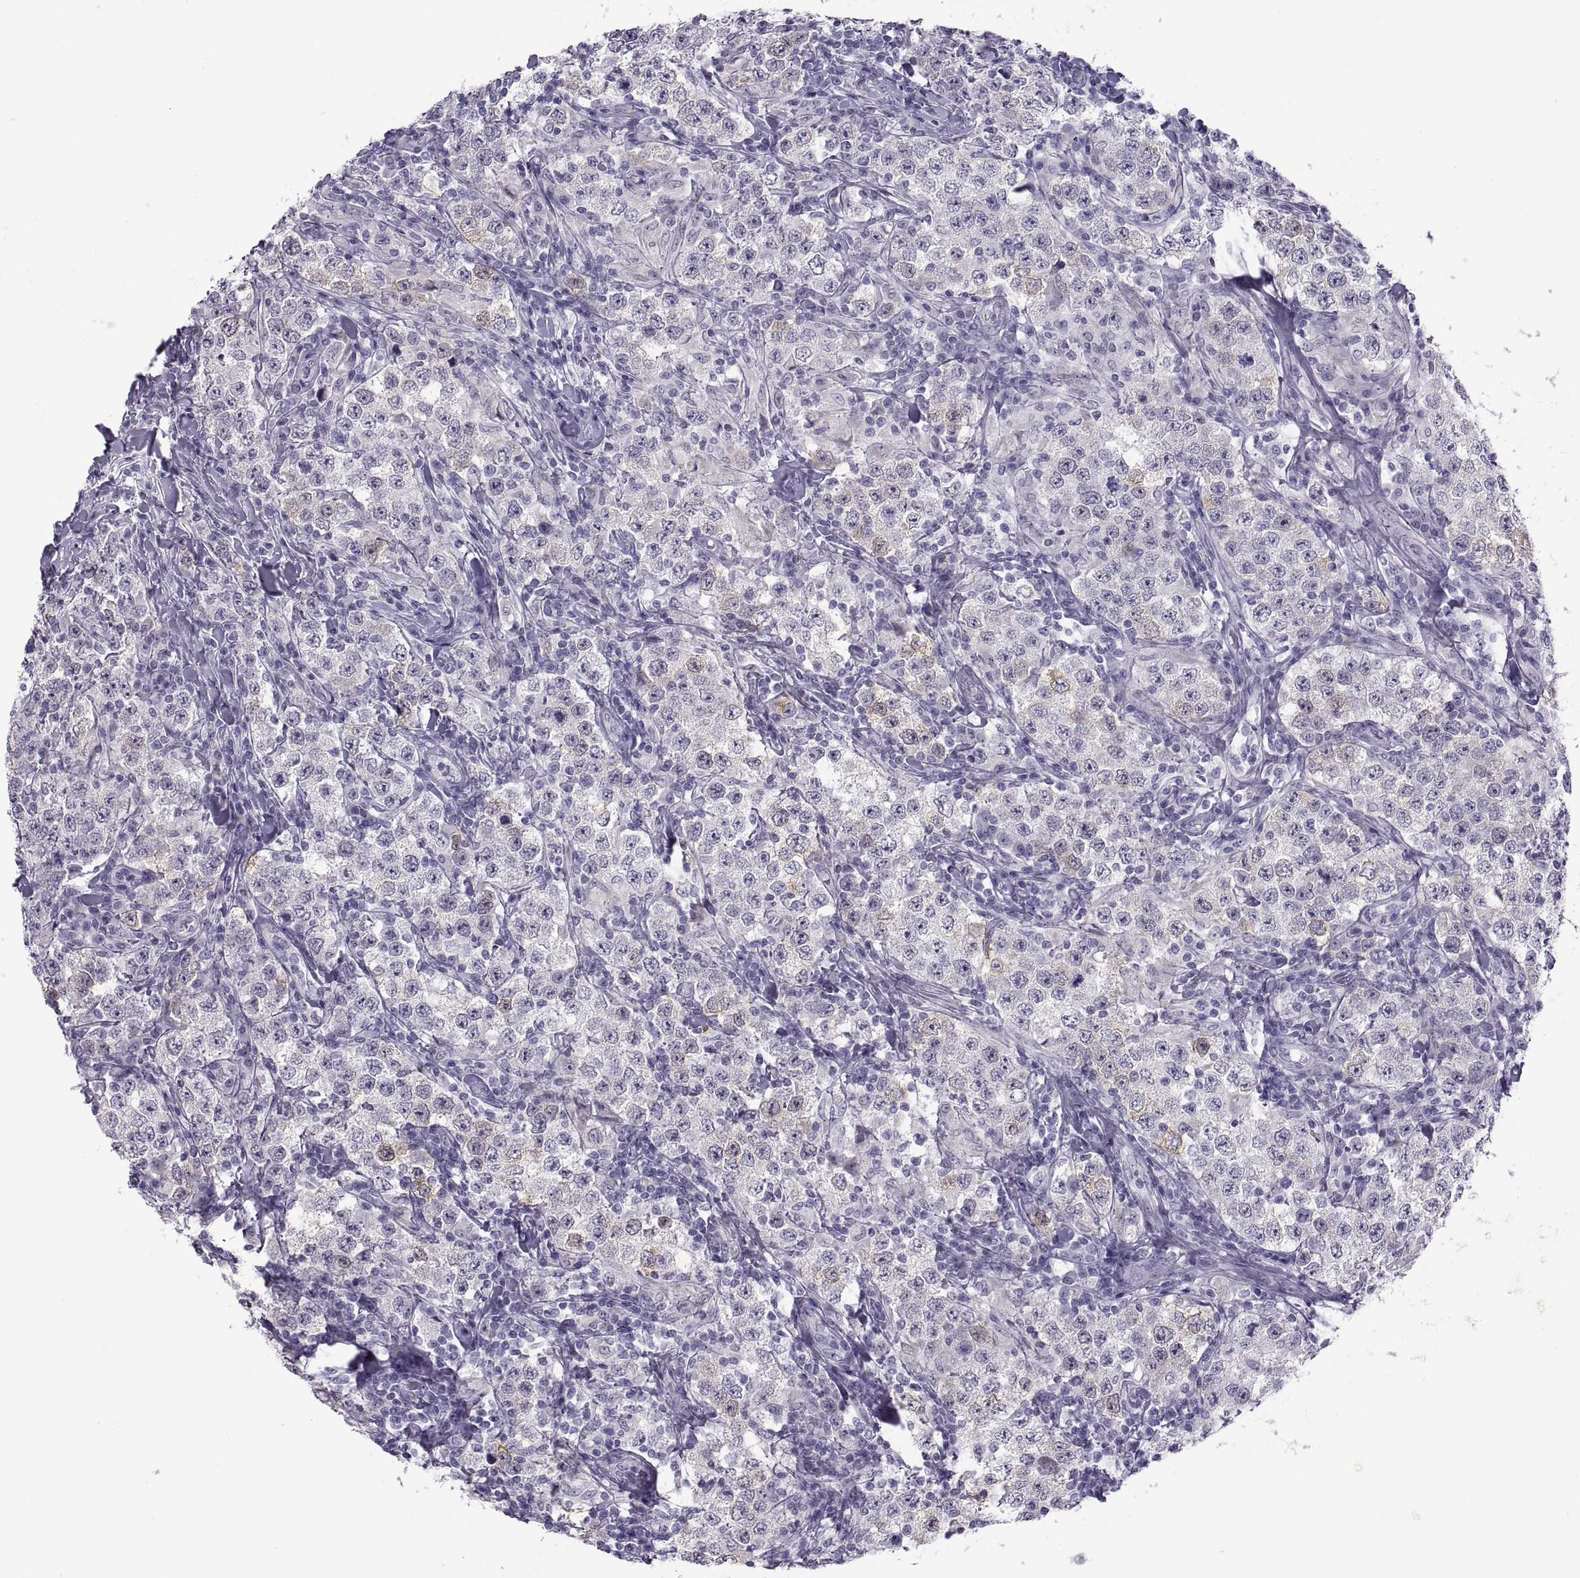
{"staining": {"intensity": "weak", "quantity": "<25%", "location": "cytoplasmic/membranous"}, "tissue": "testis cancer", "cell_type": "Tumor cells", "image_type": "cancer", "snomed": [{"axis": "morphology", "description": "Seminoma, NOS"}, {"axis": "morphology", "description": "Carcinoma, Embryonal, NOS"}, {"axis": "topography", "description": "Testis"}], "caption": "Tumor cells are negative for brown protein staining in testis seminoma.", "gene": "C3orf22", "patient": {"sex": "male", "age": 41}}